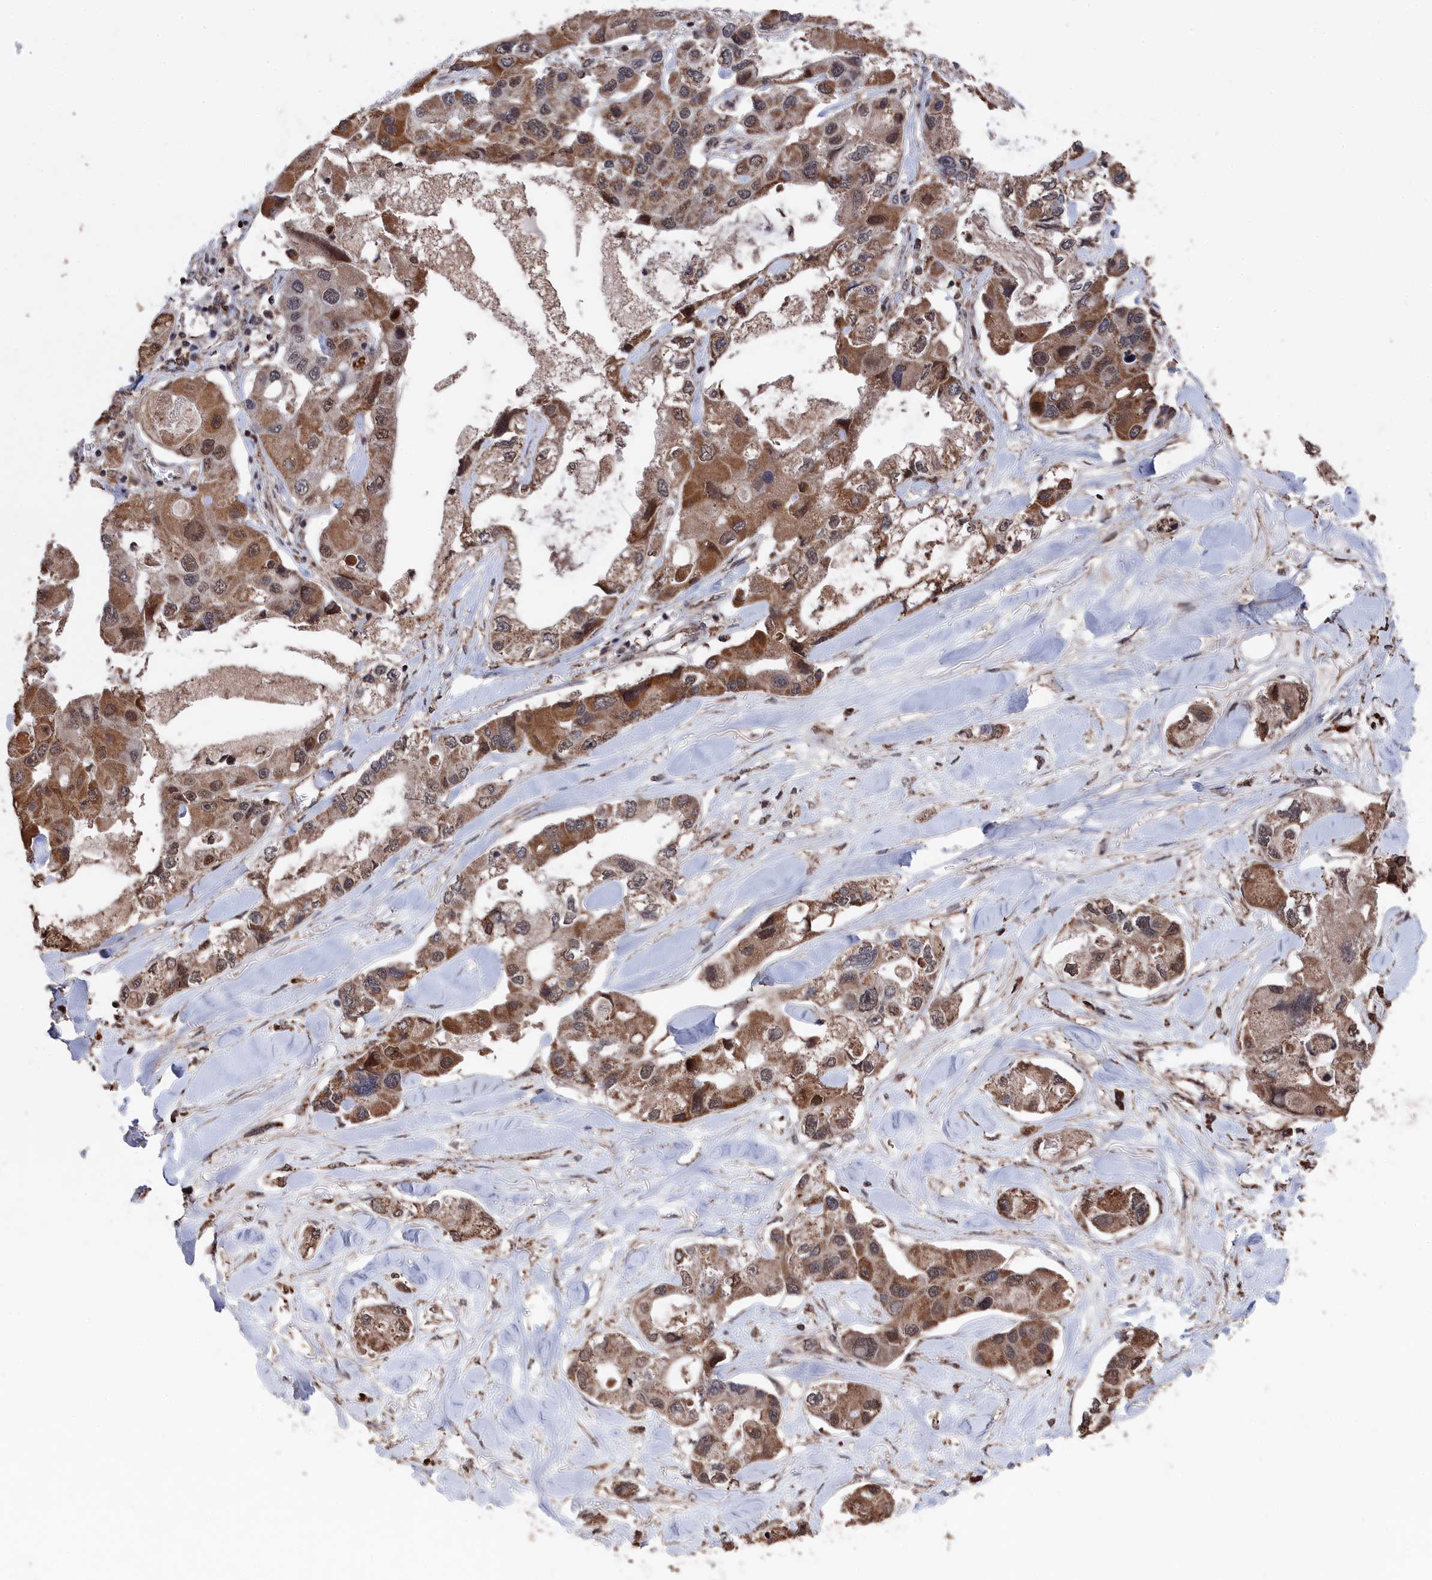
{"staining": {"intensity": "moderate", "quantity": ">75%", "location": "cytoplasmic/membranous,nuclear"}, "tissue": "lung cancer", "cell_type": "Tumor cells", "image_type": "cancer", "snomed": [{"axis": "morphology", "description": "Adenocarcinoma, NOS"}, {"axis": "topography", "description": "Lung"}], "caption": "Immunohistochemical staining of human adenocarcinoma (lung) displays medium levels of moderate cytoplasmic/membranous and nuclear protein positivity in about >75% of tumor cells.", "gene": "CEACAM21", "patient": {"sex": "female", "age": 54}}